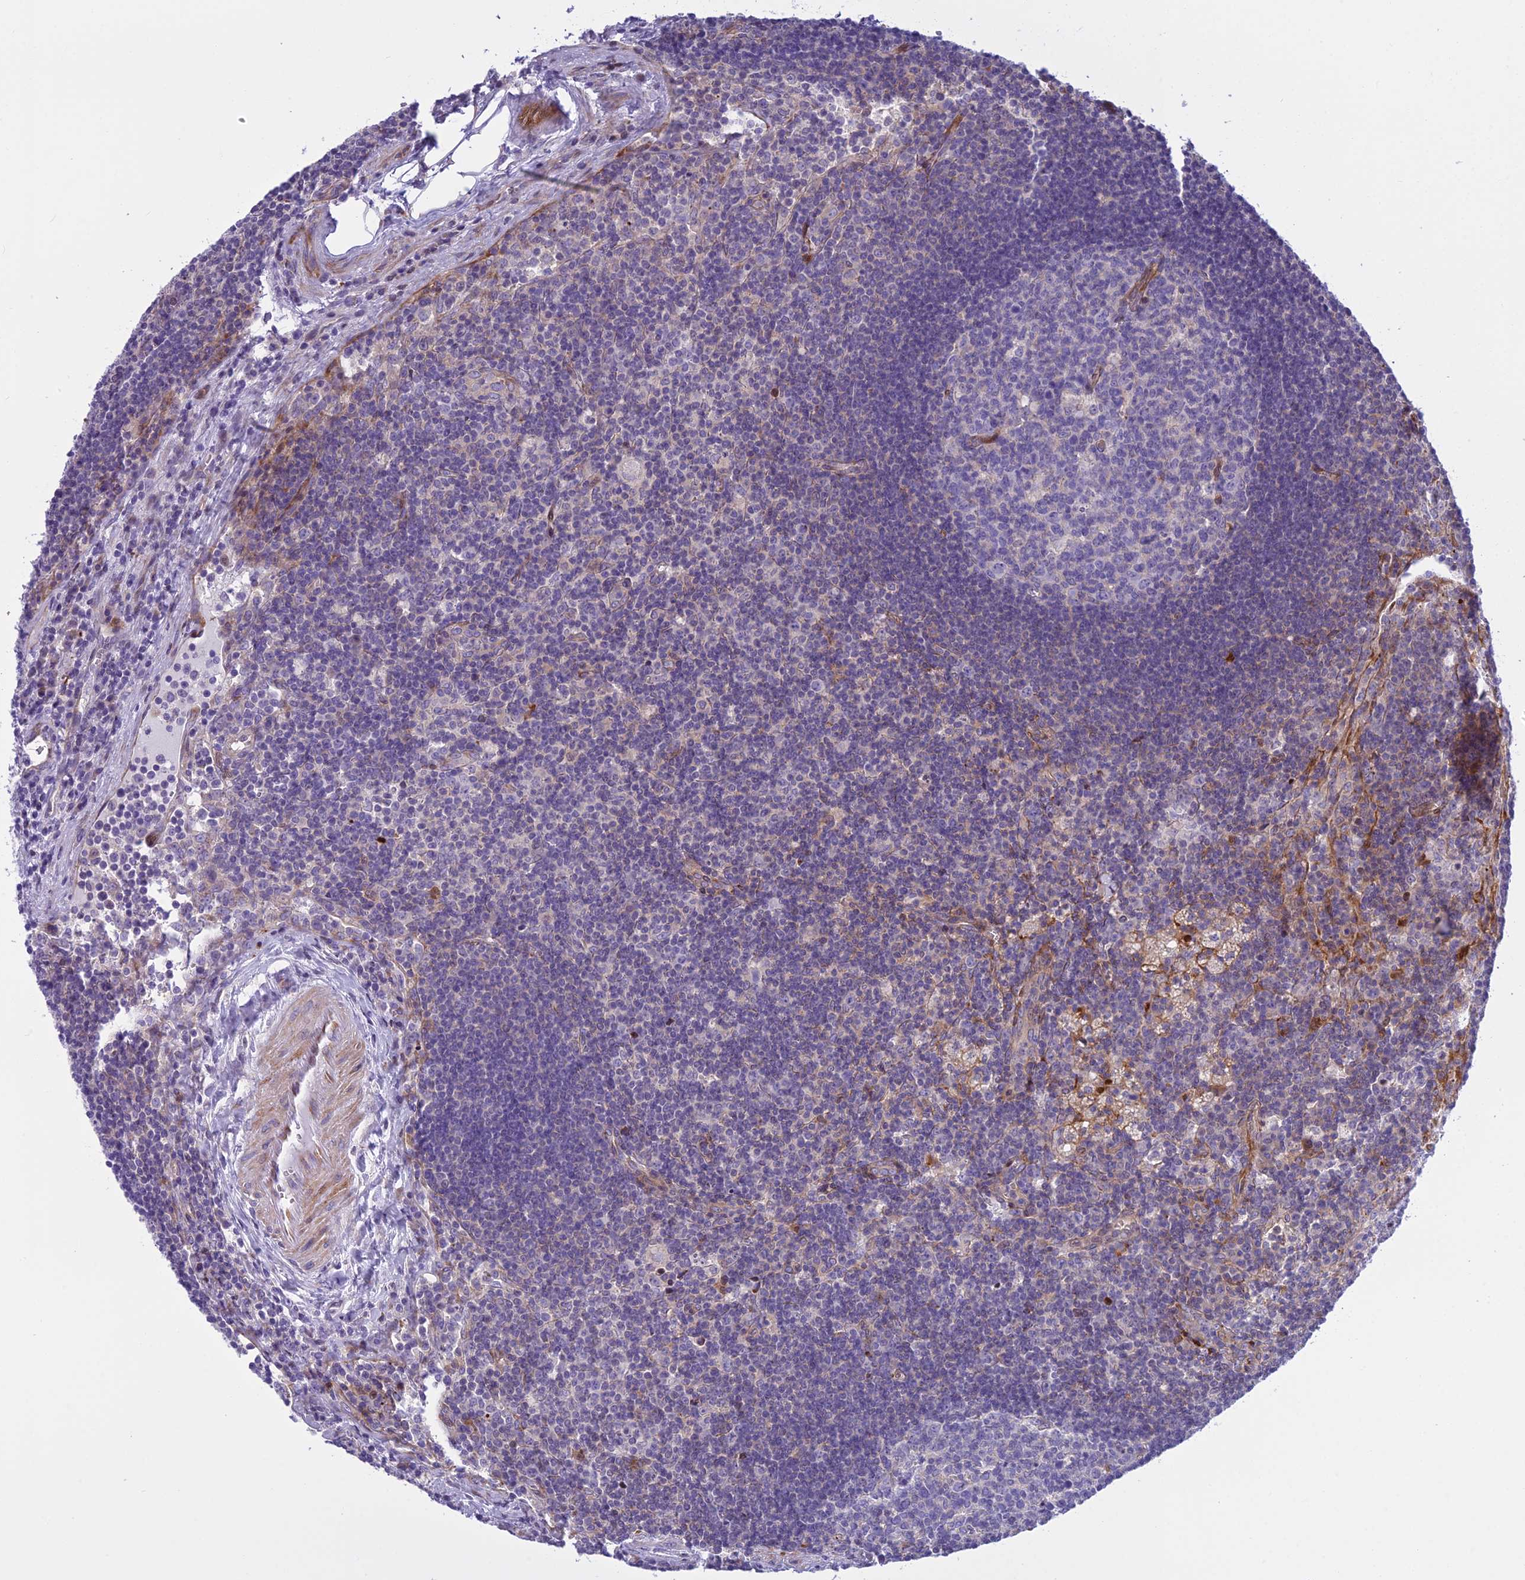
{"staining": {"intensity": "negative", "quantity": "none", "location": "none"}, "tissue": "lymph node", "cell_type": "Germinal center cells", "image_type": "normal", "snomed": [{"axis": "morphology", "description": "Normal tissue, NOS"}, {"axis": "topography", "description": "Lymph node"}], "caption": "DAB immunohistochemical staining of normal human lymph node exhibits no significant positivity in germinal center cells.", "gene": "PCDHB14", "patient": {"sex": "male", "age": 58}}